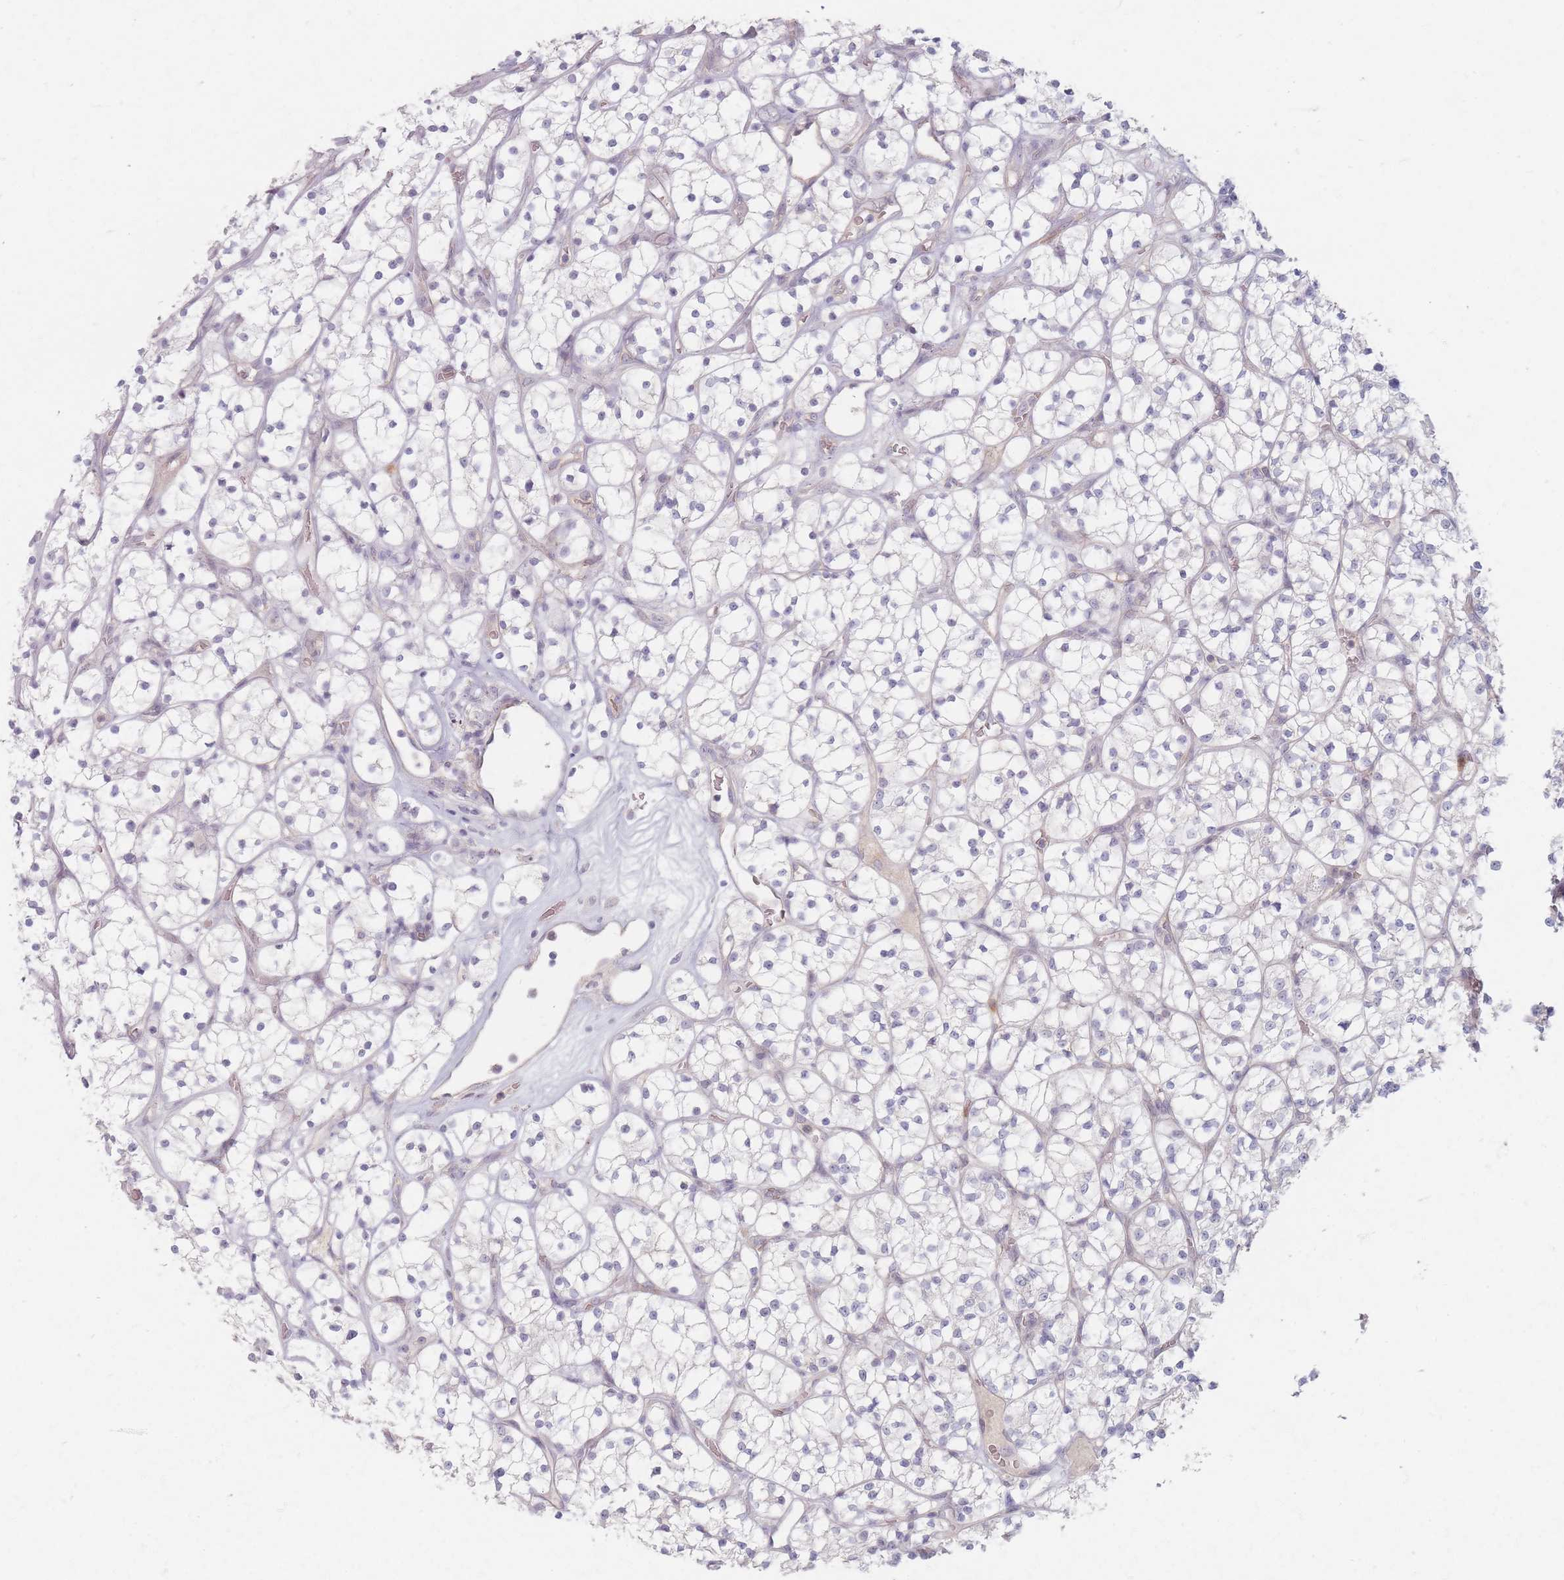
{"staining": {"intensity": "negative", "quantity": "none", "location": "none"}, "tissue": "renal cancer", "cell_type": "Tumor cells", "image_type": "cancer", "snomed": [{"axis": "morphology", "description": "Adenocarcinoma, NOS"}, {"axis": "topography", "description": "Kidney"}], "caption": "Human renal cancer stained for a protein using immunohistochemistry reveals no expression in tumor cells.", "gene": "CHCHD7", "patient": {"sex": "female", "age": 64}}